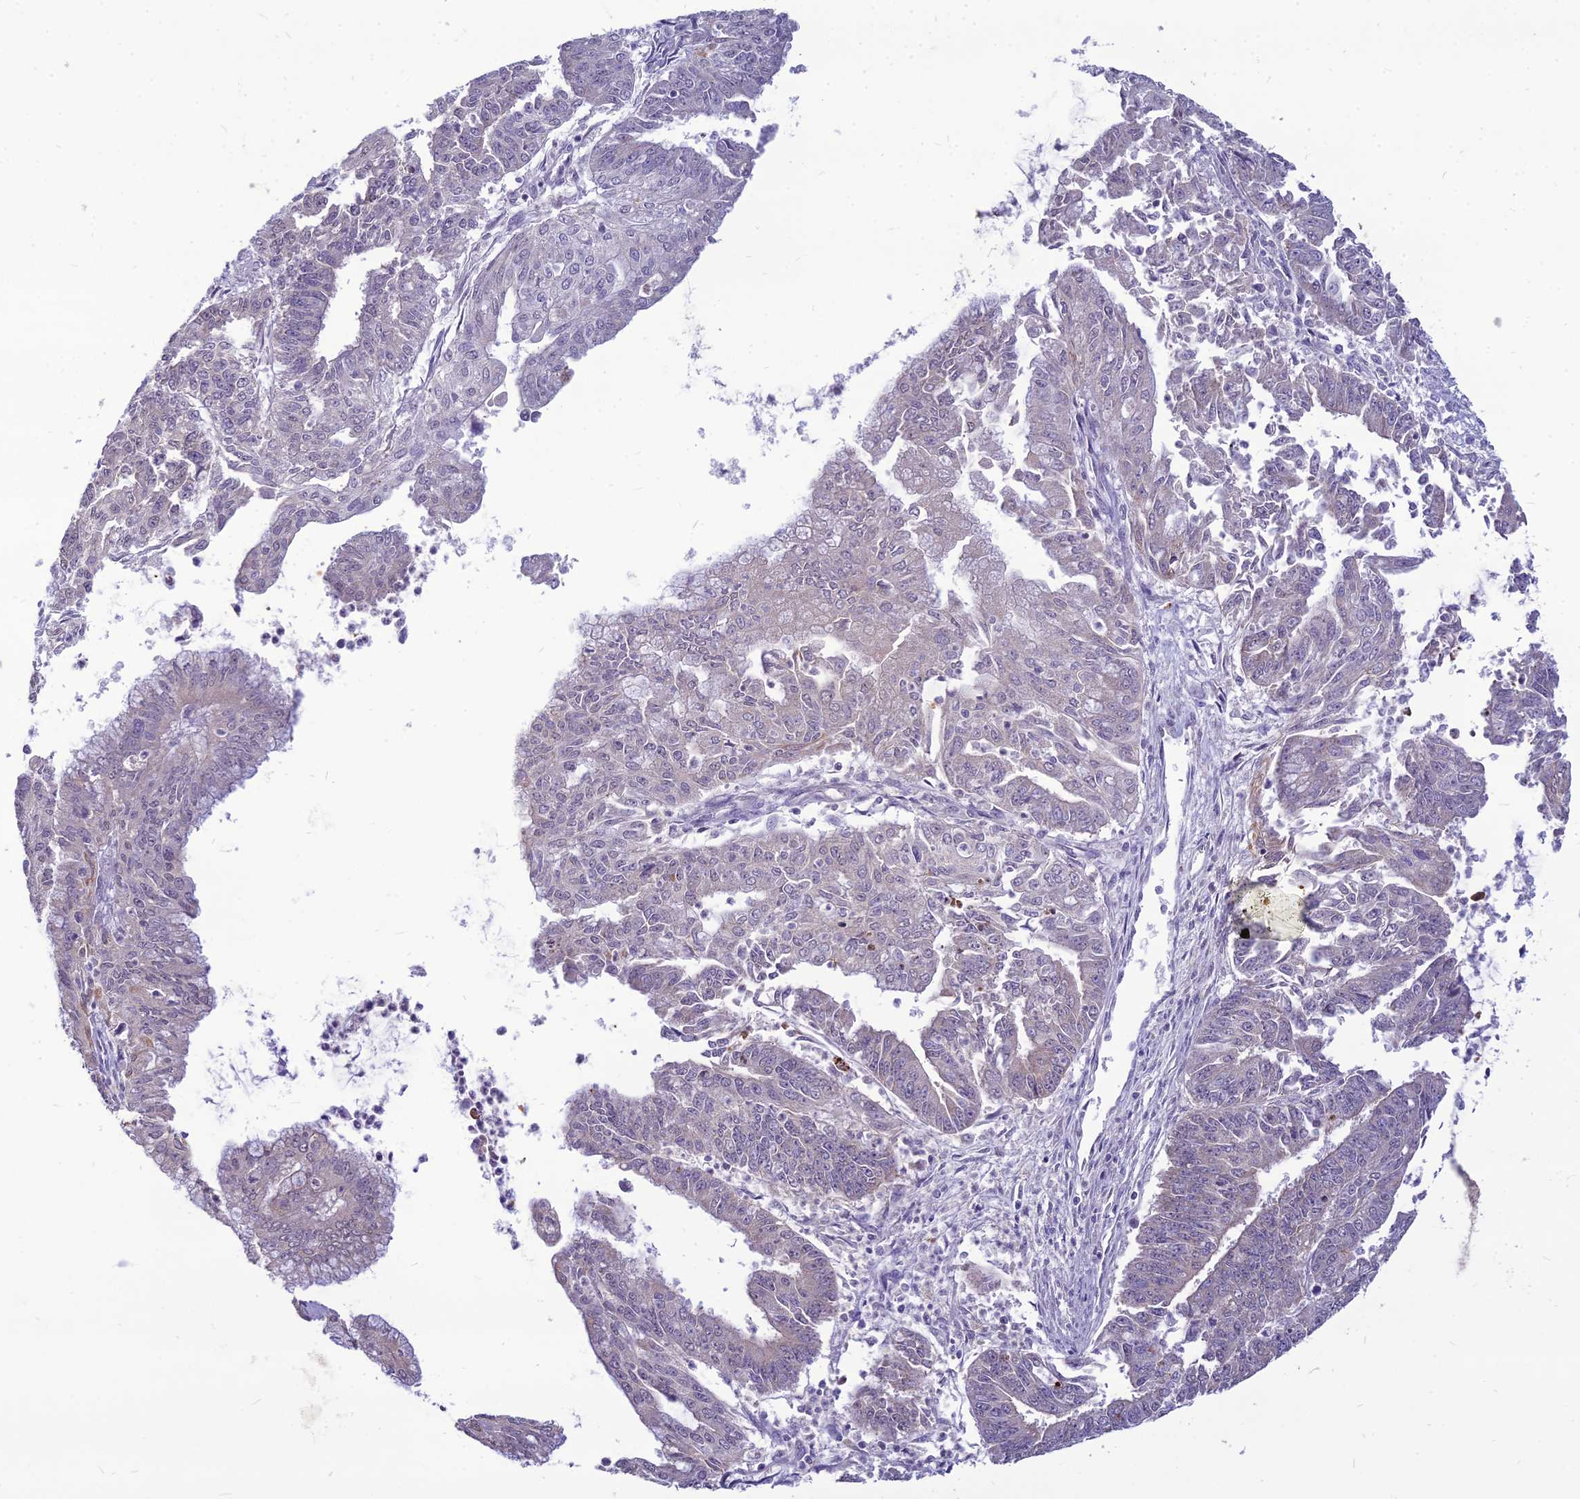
{"staining": {"intensity": "negative", "quantity": "none", "location": "none"}, "tissue": "endometrial cancer", "cell_type": "Tumor cells", "image_type": "cancer", "snomed": [{"axis": "morphology", "description": "Adenocarcinoma, NOS"}, {"axis": "topography", "description": "Endometrium"}], "caption": "An immunohistochemistry (IHC) micrograph of endometrial adenocarcinoma is shown. There is no staining in tumor cells of endometrial adenocarcinoma.", "gene": "PCED1B", "patient": {"sex": "female", "age": 73}}